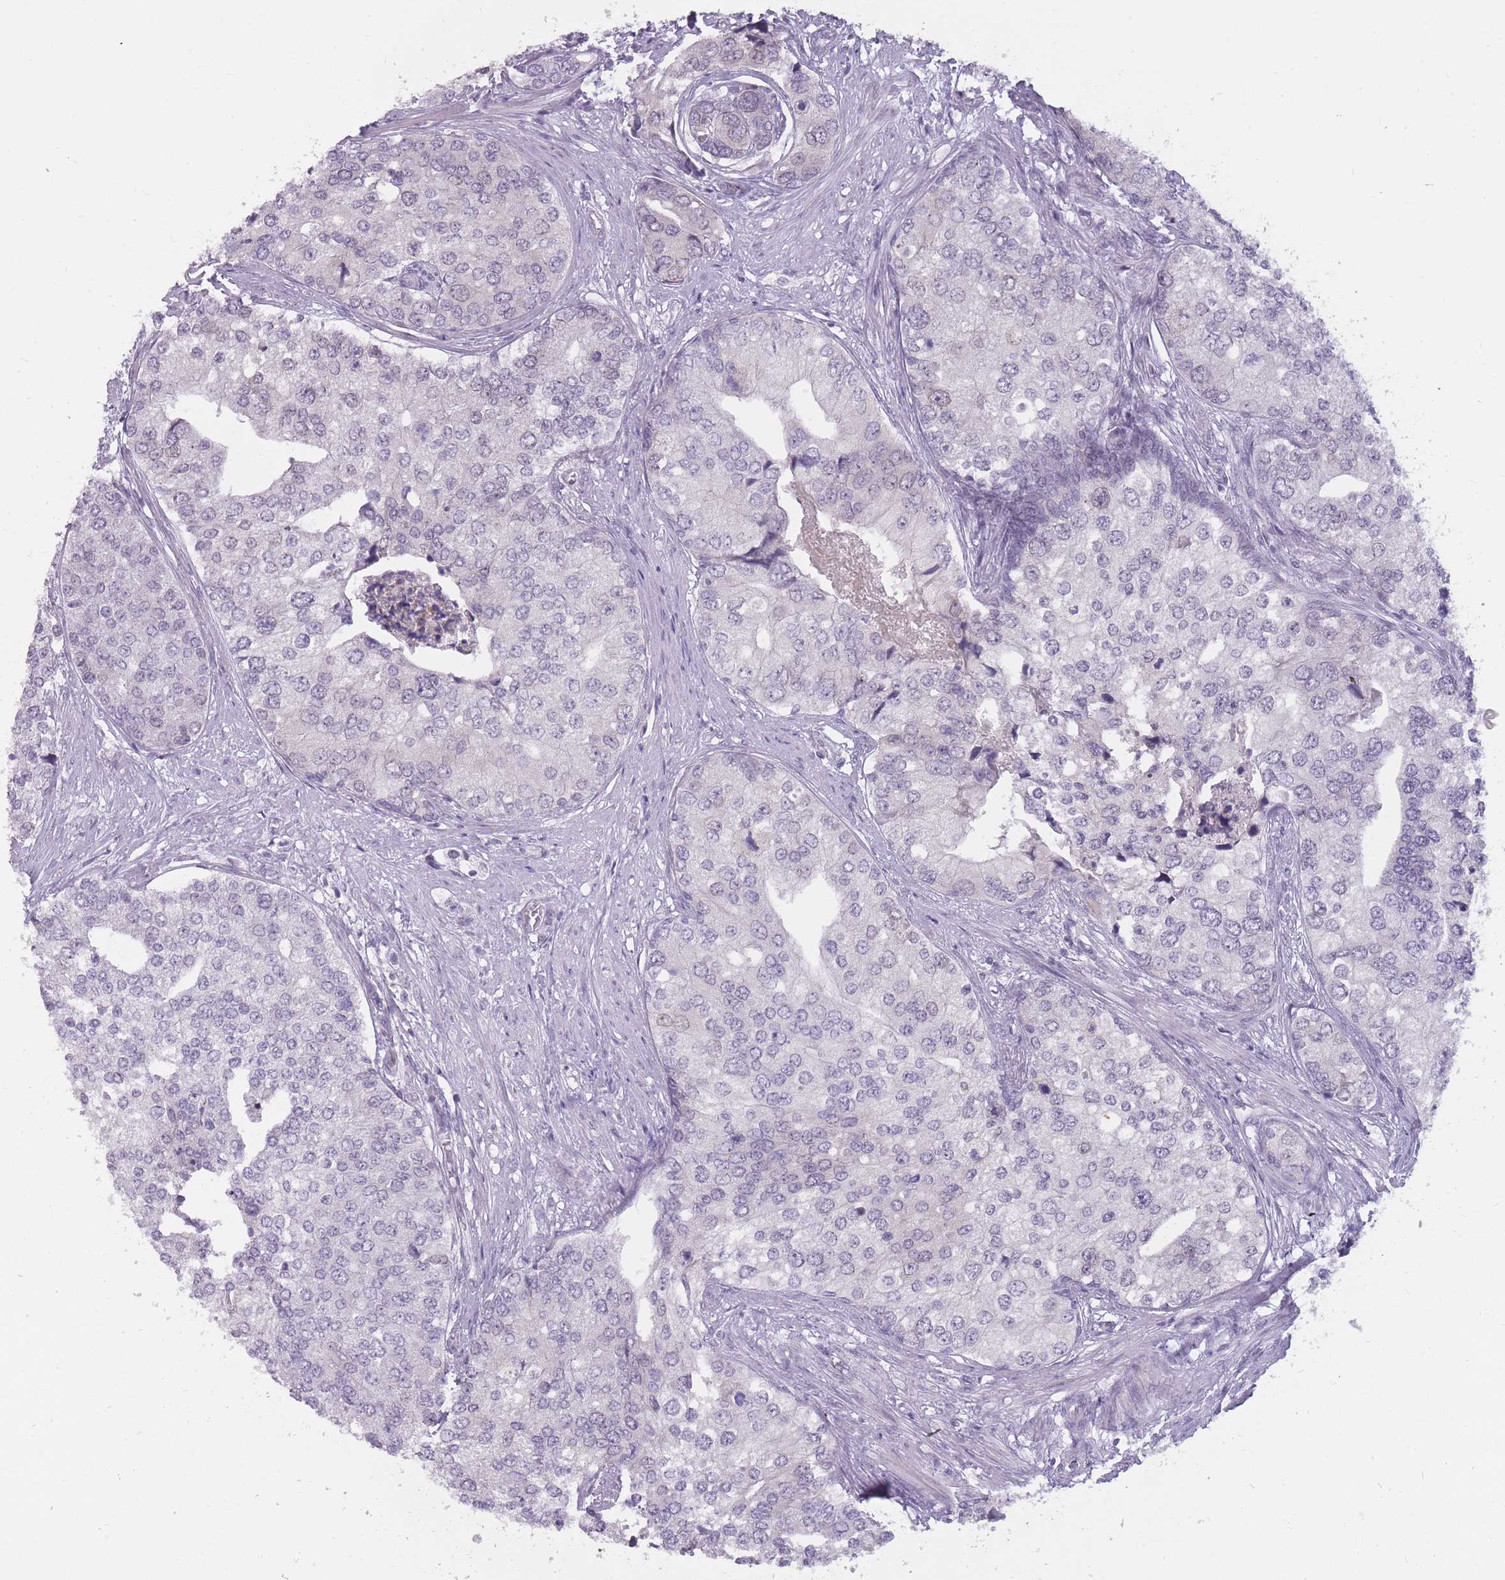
{"staining": {"intensity": "negative", "quantity": "none", "location": "none"}, "tissue": "prostate cancer", "cell_type": "Tumor cells", "image_type": "cancer", "snomed": [{"axis": "morphology", "description": "Adenocarcinoma, High grade"}, {"axis": "topography", "description": "Prostate"}], "caption": "The histopathology image exhibits no staining of tumor cells in prostate high-grade adenocarcinoma.", "gene": "POMZP3", "patient": {"sex": "male", "age": 62}}